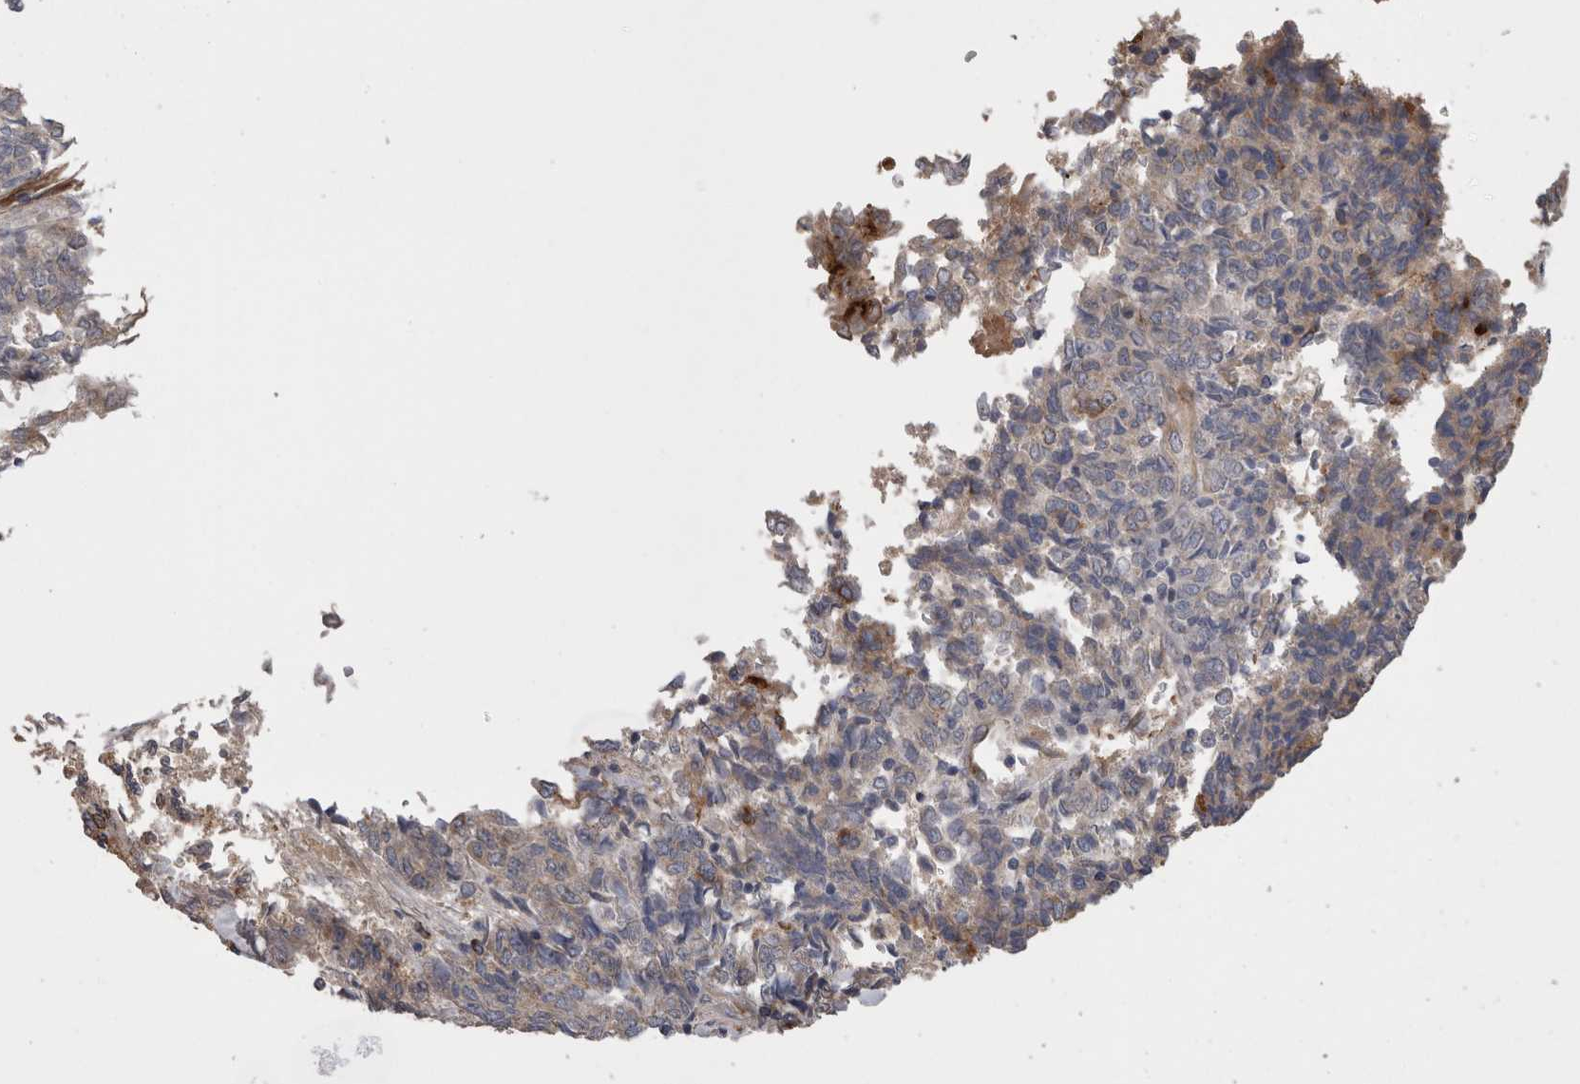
{"staining": {"intensity": "weak", "quantity": "<25%", "location": "cytoplasmic/membranous"}, "tissue": "endometrial cancer", "cell_type": "Tumor cells", "image_type": "cancer", "snomed": [{"axis": "morphology", "description": "Adenocarcinoma, NOS"}, {"axis": "topography", "description": "Endometrium"}], "caption": "Protein analysis of adenocarcinoma (endometrial) shows no significant expression in tumor cells. The staining is performed using DAB brown chromogen with nuclei counter-stained in using hematoxylin.", "gene": "STC1", "patient": {"sex": "female", "age": 80}}